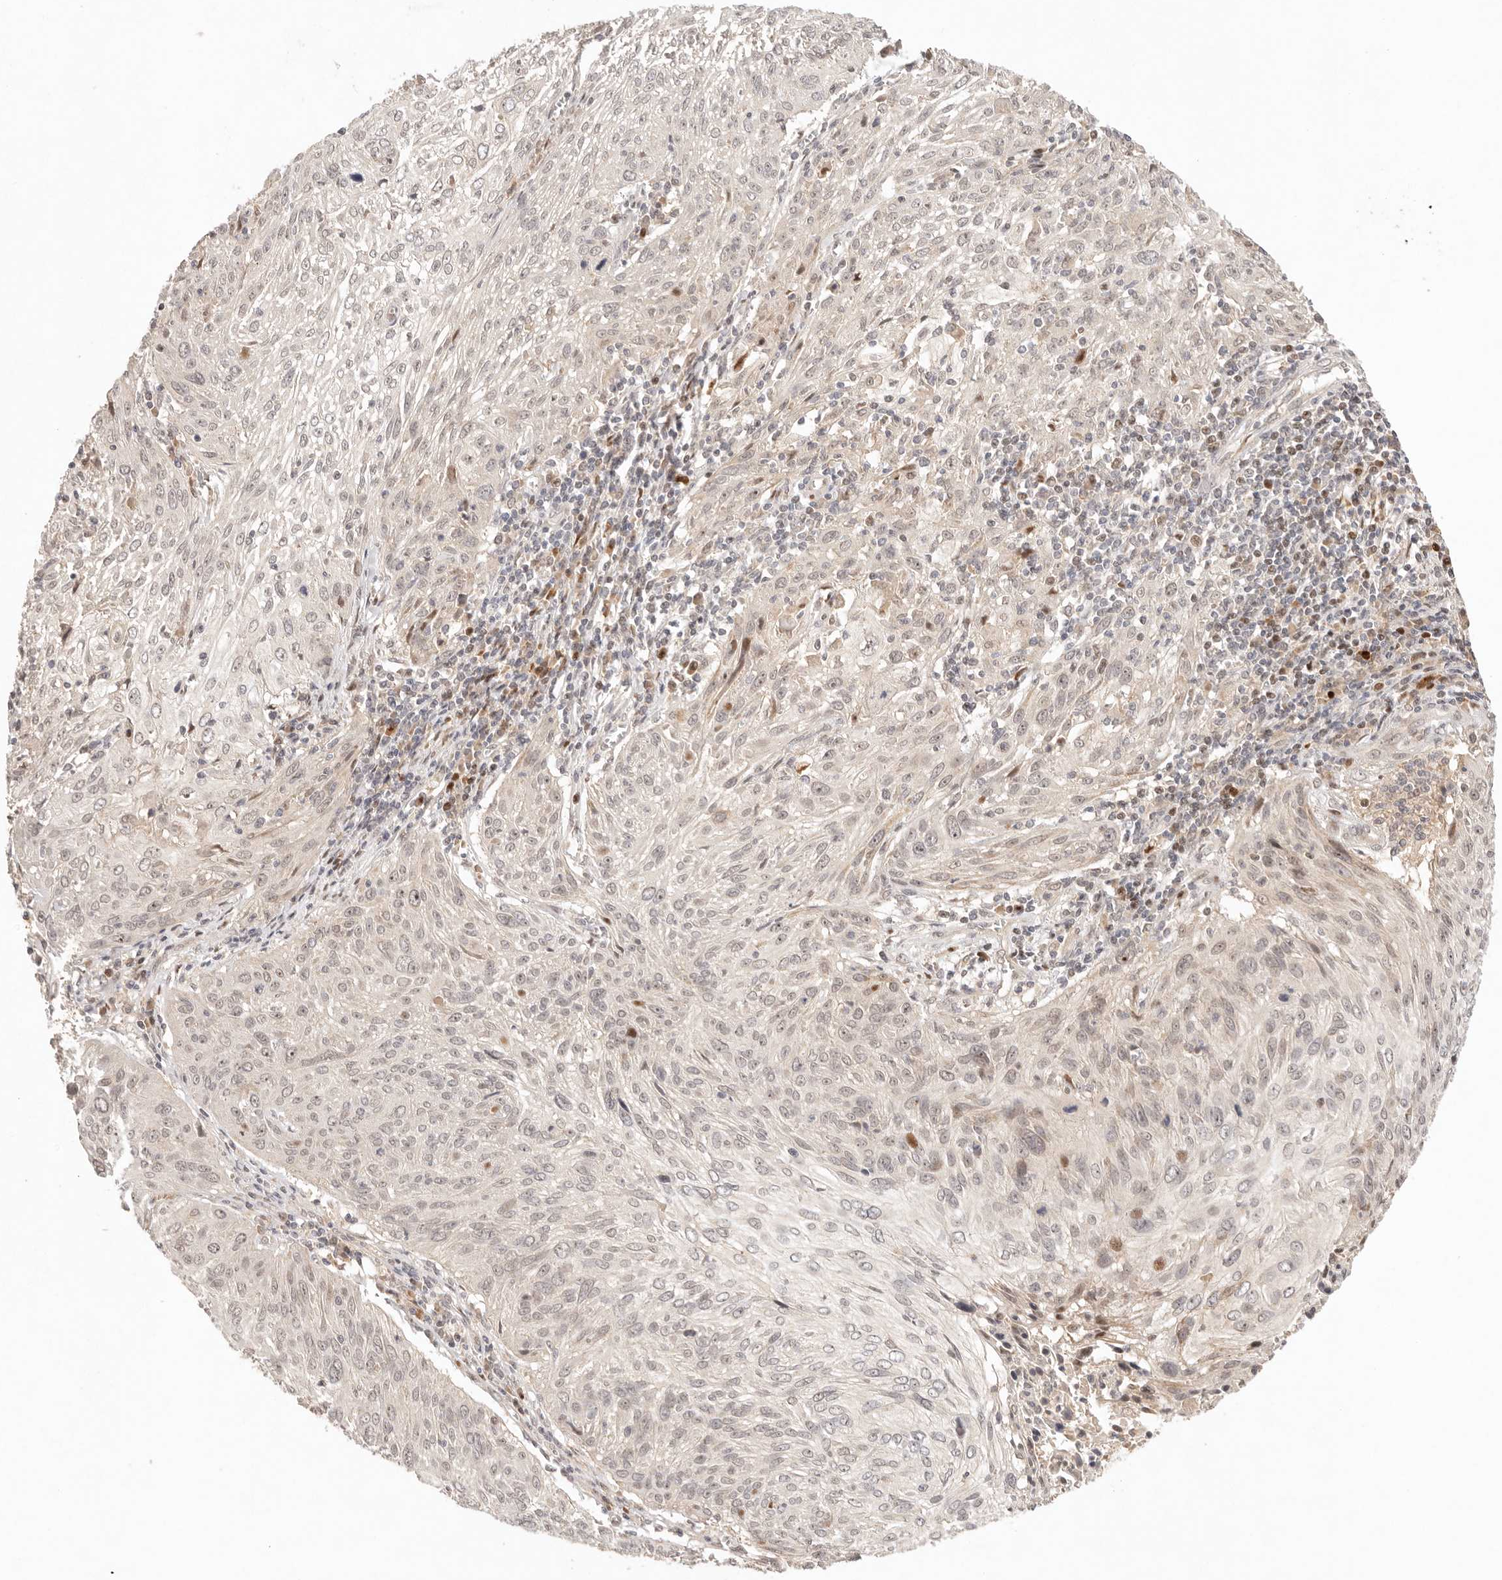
{"staining": {"intensity": "moderate", "quantity": "<25%", "location": "nuclear"}, "tissue": "cervical cancer", "cell_type": "Tumor cells", "image_type": "cancer", "snomed": [{"axis": "morphology", "description": "Squamous cell carcinoma, NOS"}, {"axis": "topography", "description": "Cervix"}], "caption": "DAB immunohistochemical staining of squamous cell carcinoma (cervical) demonstrates moderate nuclear protein expression in about <25% of tumor cells.", "gene": "PHLDA3", "patient": {"sex": "female", "age": 51}}